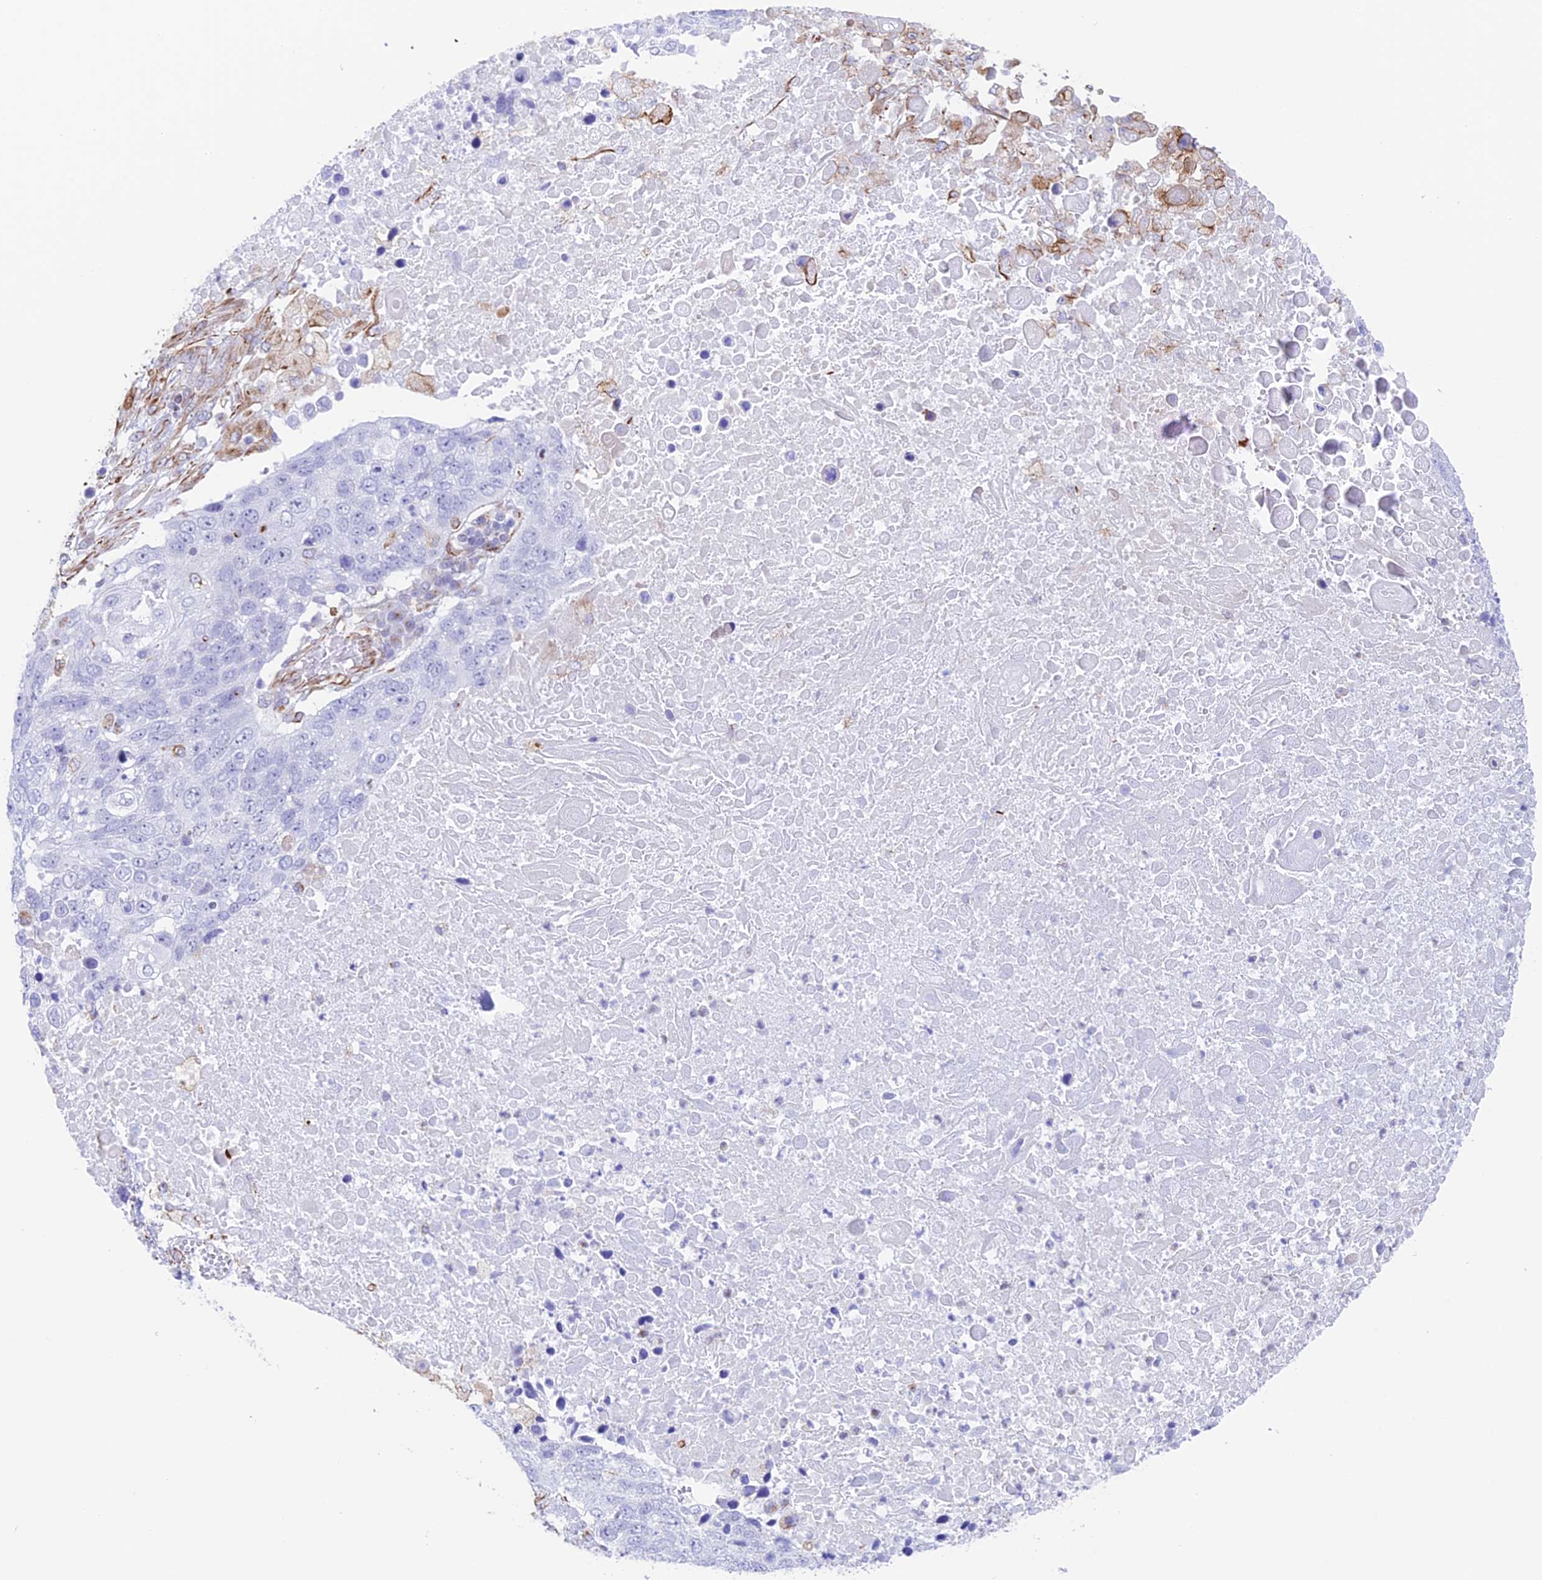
{"staining": {"intensity": "negative", "quantity": "none", "location": "none"}, "tissue": "lung cancer", "cell_type": "Tumor cells", "image_type": "cancer", "snomed": [{"axis": "morphology", "description": "Normal tissue, NOS"}, {"axis": "morphology", "description": "Squamous cell carcinoma, NOS"}, {"axis": "topography", "description": "Lymph node"}, {"axis": "topography", "description": "Lung"}], "caption": "The histopathology image displays no staining of tumor cells in lung cancer (squamous cell carcinoma).", "gene": "ZNF652", "patient": {"sex": "male", "age": 66}}